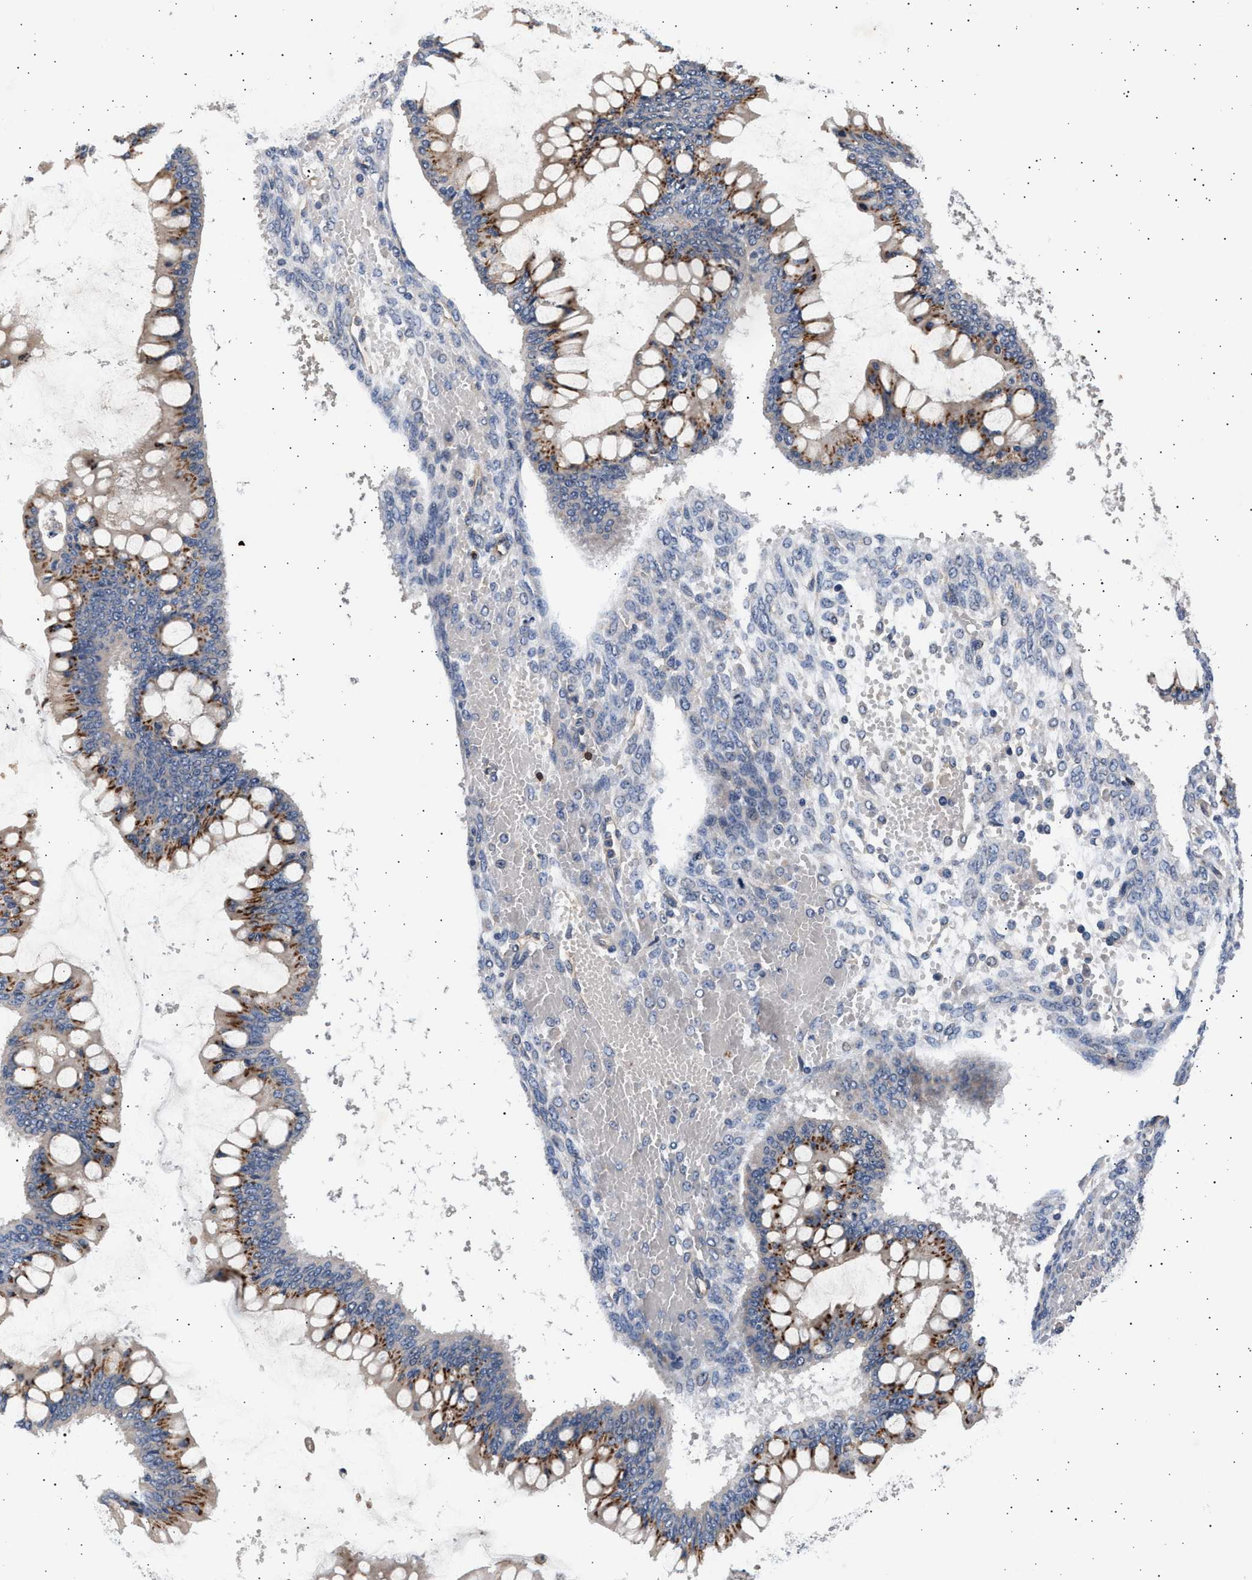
{"staining": {"intensity": "moderate", "quantity": ">75%", "location": "cytoplasmic/membranous"}, "tissue": "ovarian cancer", "cell_type": "Tumor cells", "image_type": "cancer", "snomed": [{"axis": "morphology", "description": "Cystadenocarcinoma, mucinous, NOS"}, {"axis": "topography", "description": "Ovary"}], "caption": "Tumor cells show moderate cytoplasmic/membranous positivity in about >75% of cells in ovarian cancer (mucinous cystadenocarcinoma).", "gene": "GRAP2", "patient": {"sex": "female", "age": 73}}